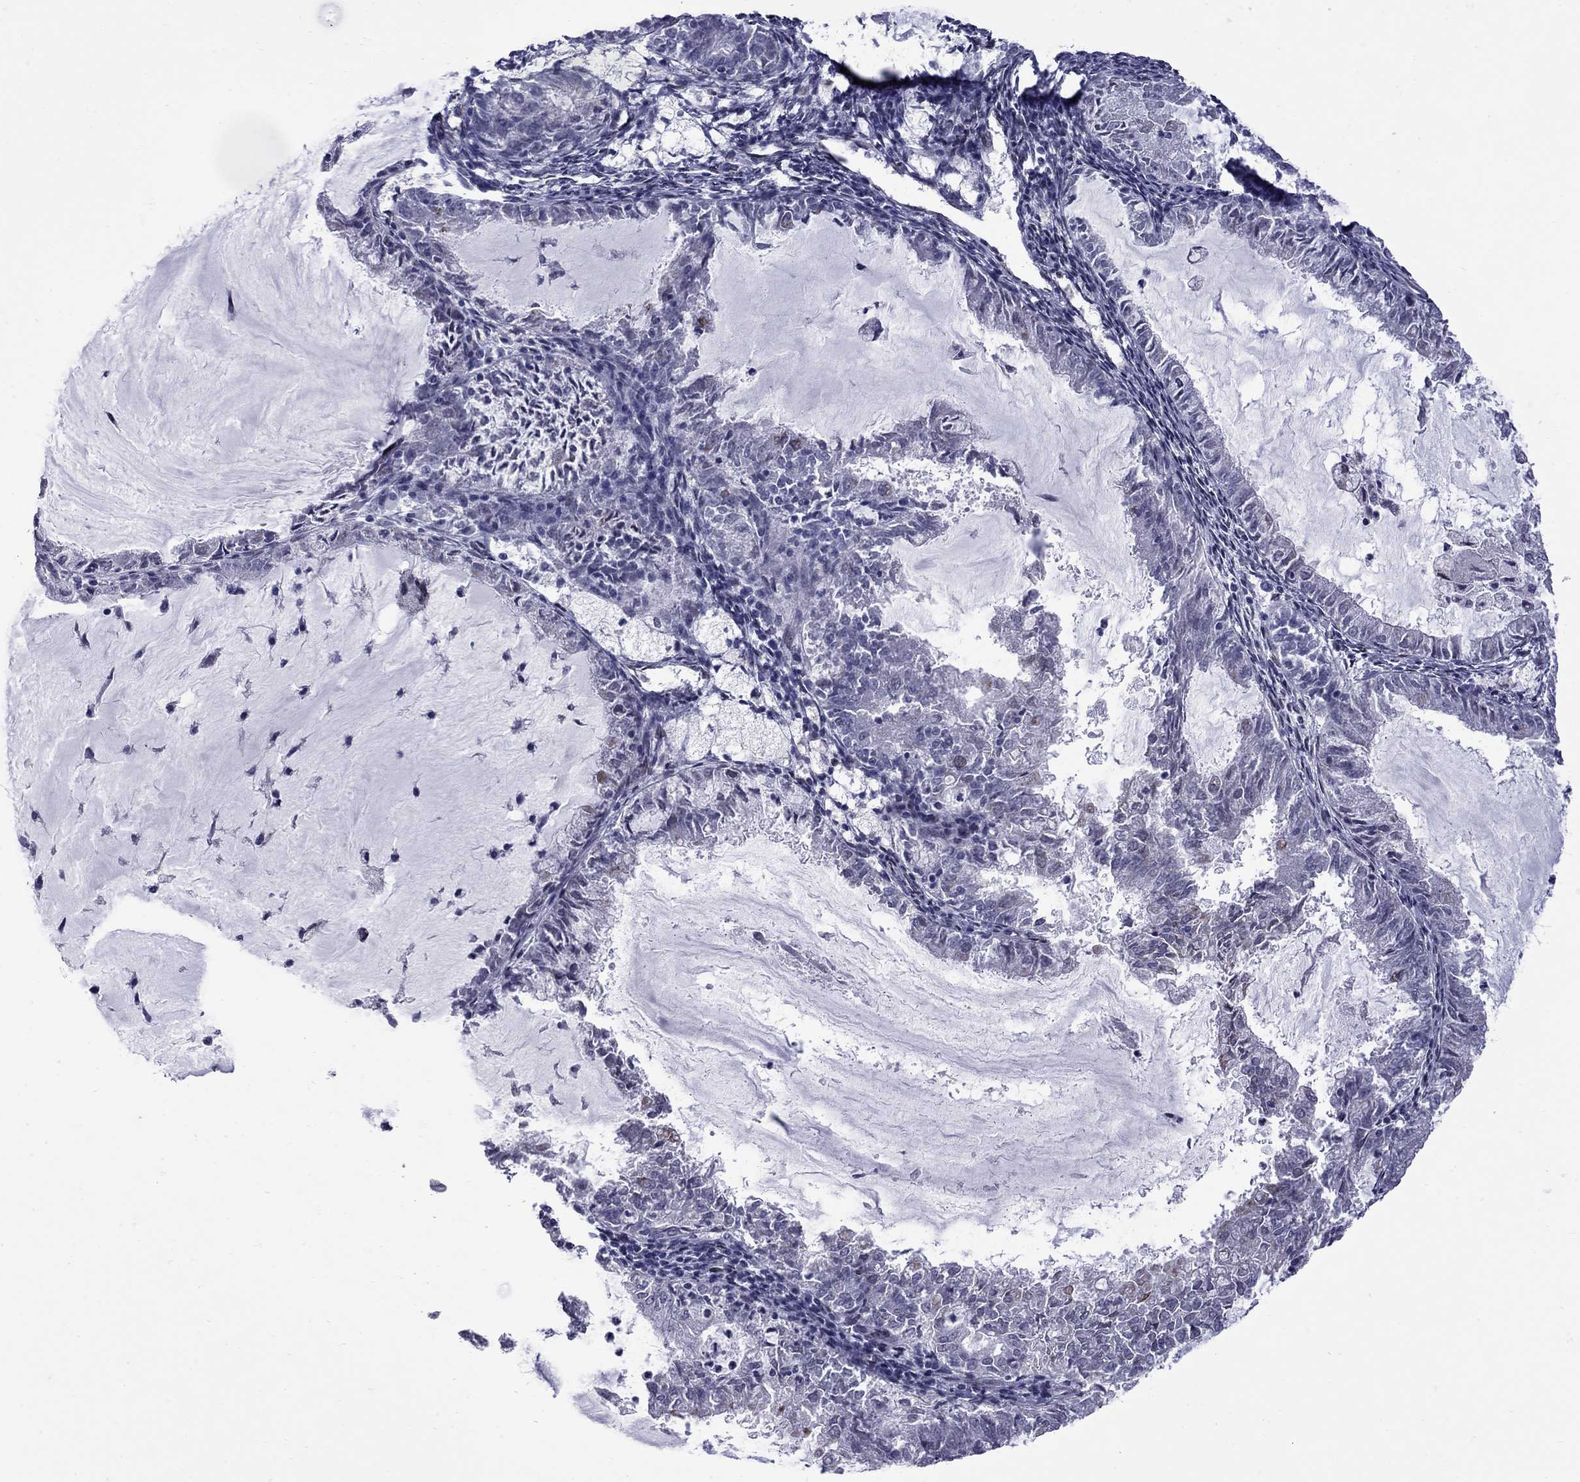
{"staining": {"intensity": "negative", "quantity": "none", "location": "none"}, "tissue": "endometrial cancer", "cell_type": "Tumor cells", "image_type": "cancer", "snomed": [{"axis": "morphology", "description": "Adenocarcinoma, NOS"}, {"axis": "topography", "description": "Endometrium"}], "caption": "This is a histopathology image of immunohistochemistry (IHC) staining of endometrial adenocarcinoma, which shows no staining in tumor cells.", "gene": "CLTCL1", "patient": {"sex": "female", "age": 57}}